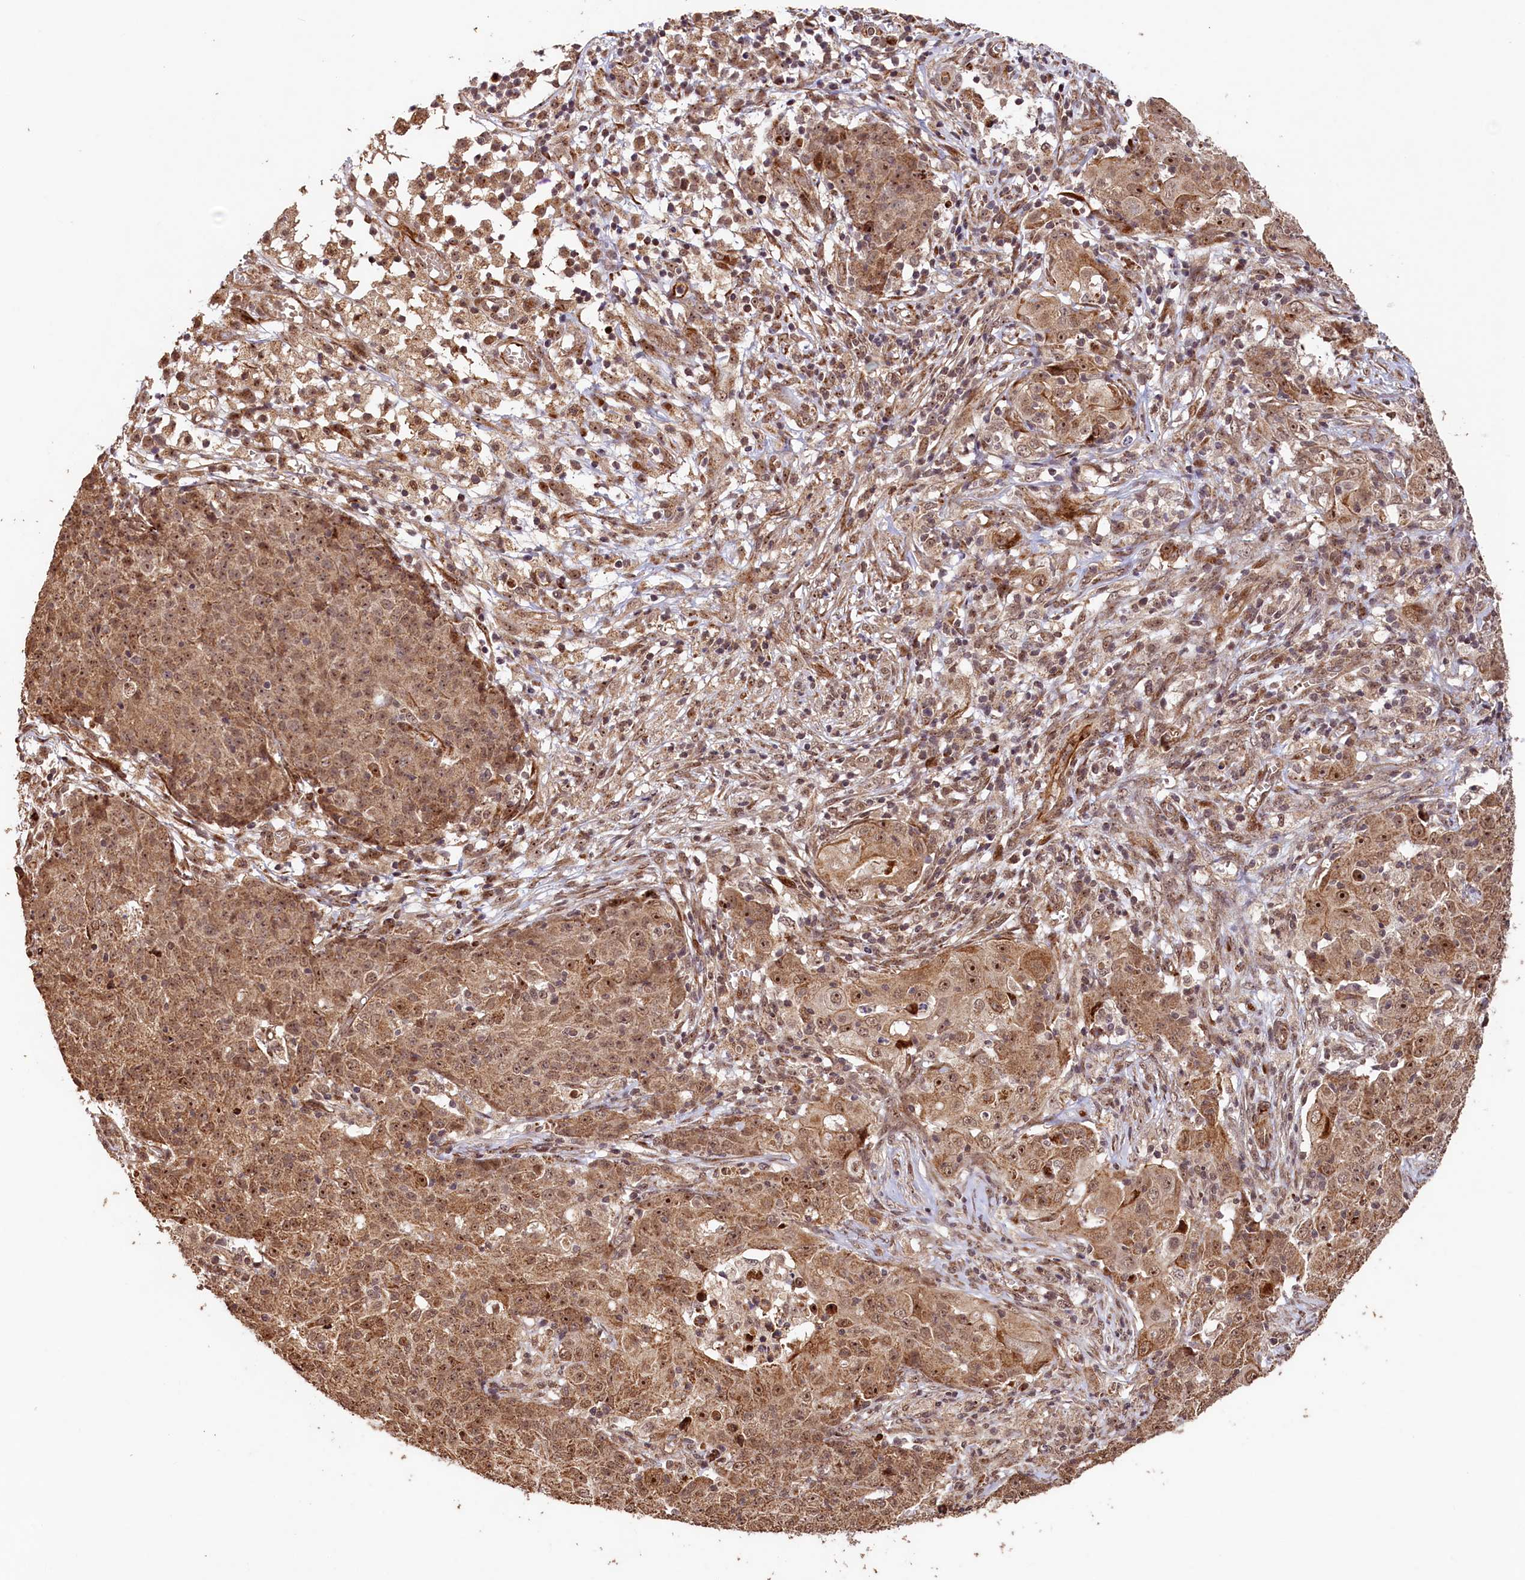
{"staining": {"intensity": "moderate", "quantity": ">75%", "location": "cytoplasmic/membranous,nuclear"}, "tissue": "ovarian cancer", "cell_type": "Tumor cells", "image_type": "cancer", "snomed": [{"axis": "morphology", "description": "Carcinoma, endometroid"}, {"axis": "topography", "description": "Ovary"}], "caption": "Immunohistochemistry (IHC) image of neoplastic tissue: human ovarian cancer (endometroid carcinoma) stained using IHC displays medium levels of moderate protein expression localized specifically in the cytoplasmic/membranous and nuclear of tumor cells, appearing as a cytoplasmic/membranous and nuclear brown color.", "gene": "SHPRH", "patient": {"sex": "female", "age": 42}}